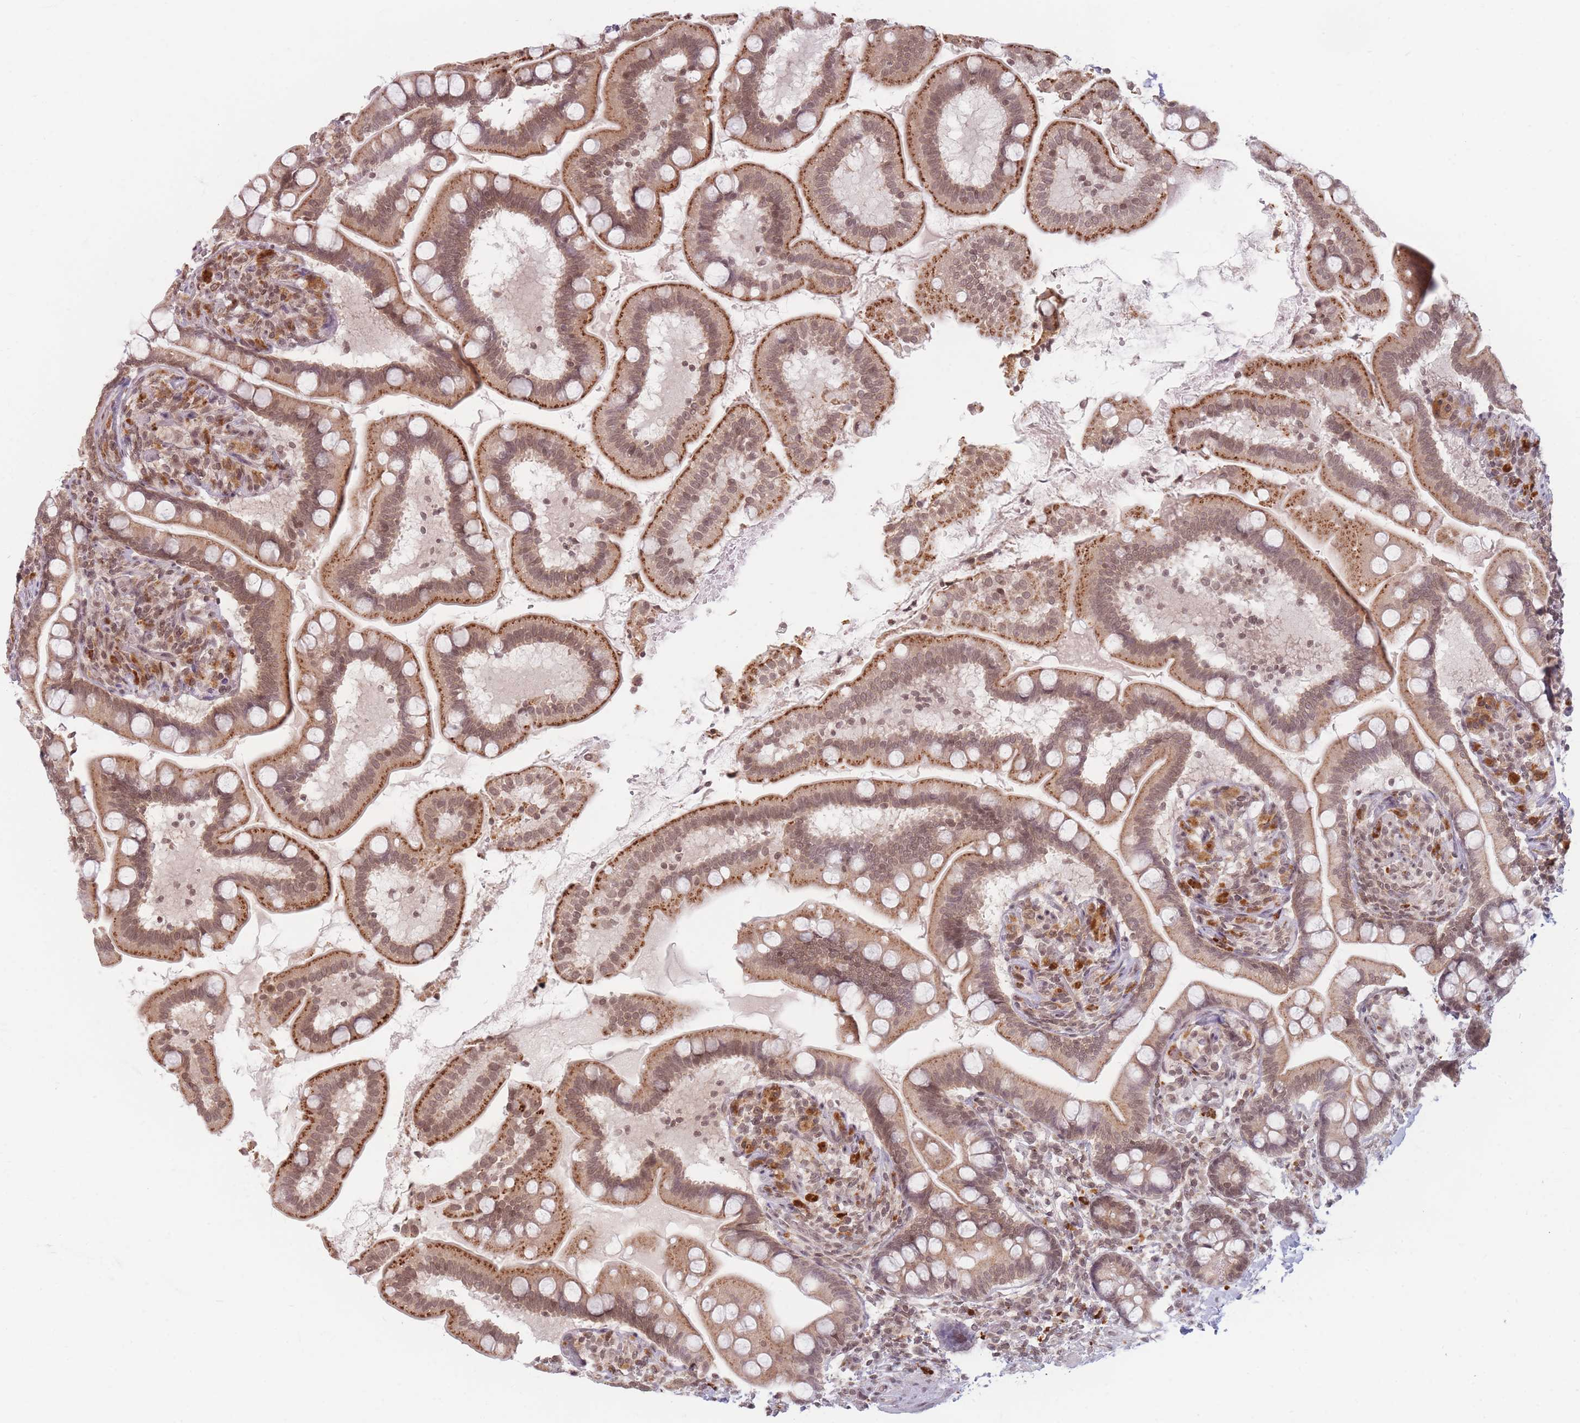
{"staining": {"intensity": "moderate", "quantity": ">75%", "location": "cytoplasmic/membranous,nuclear"}, "tissue": "small intestine", "cell_type": "Glandular cells", "image_type": "normal", "snomed": [{"axis": "morphology", "description": "Normal tissue, NOS"}, {"axis": "topography", "description": "Small intestine"}], "caption": "Protein analysis of normal small intestine shows moderate cytoplasmic/membranous,nuclear expression in approximately >75% of glandular cells.", "gene": "SPATA45", "patient": {"sex": "female", "age": 64}}